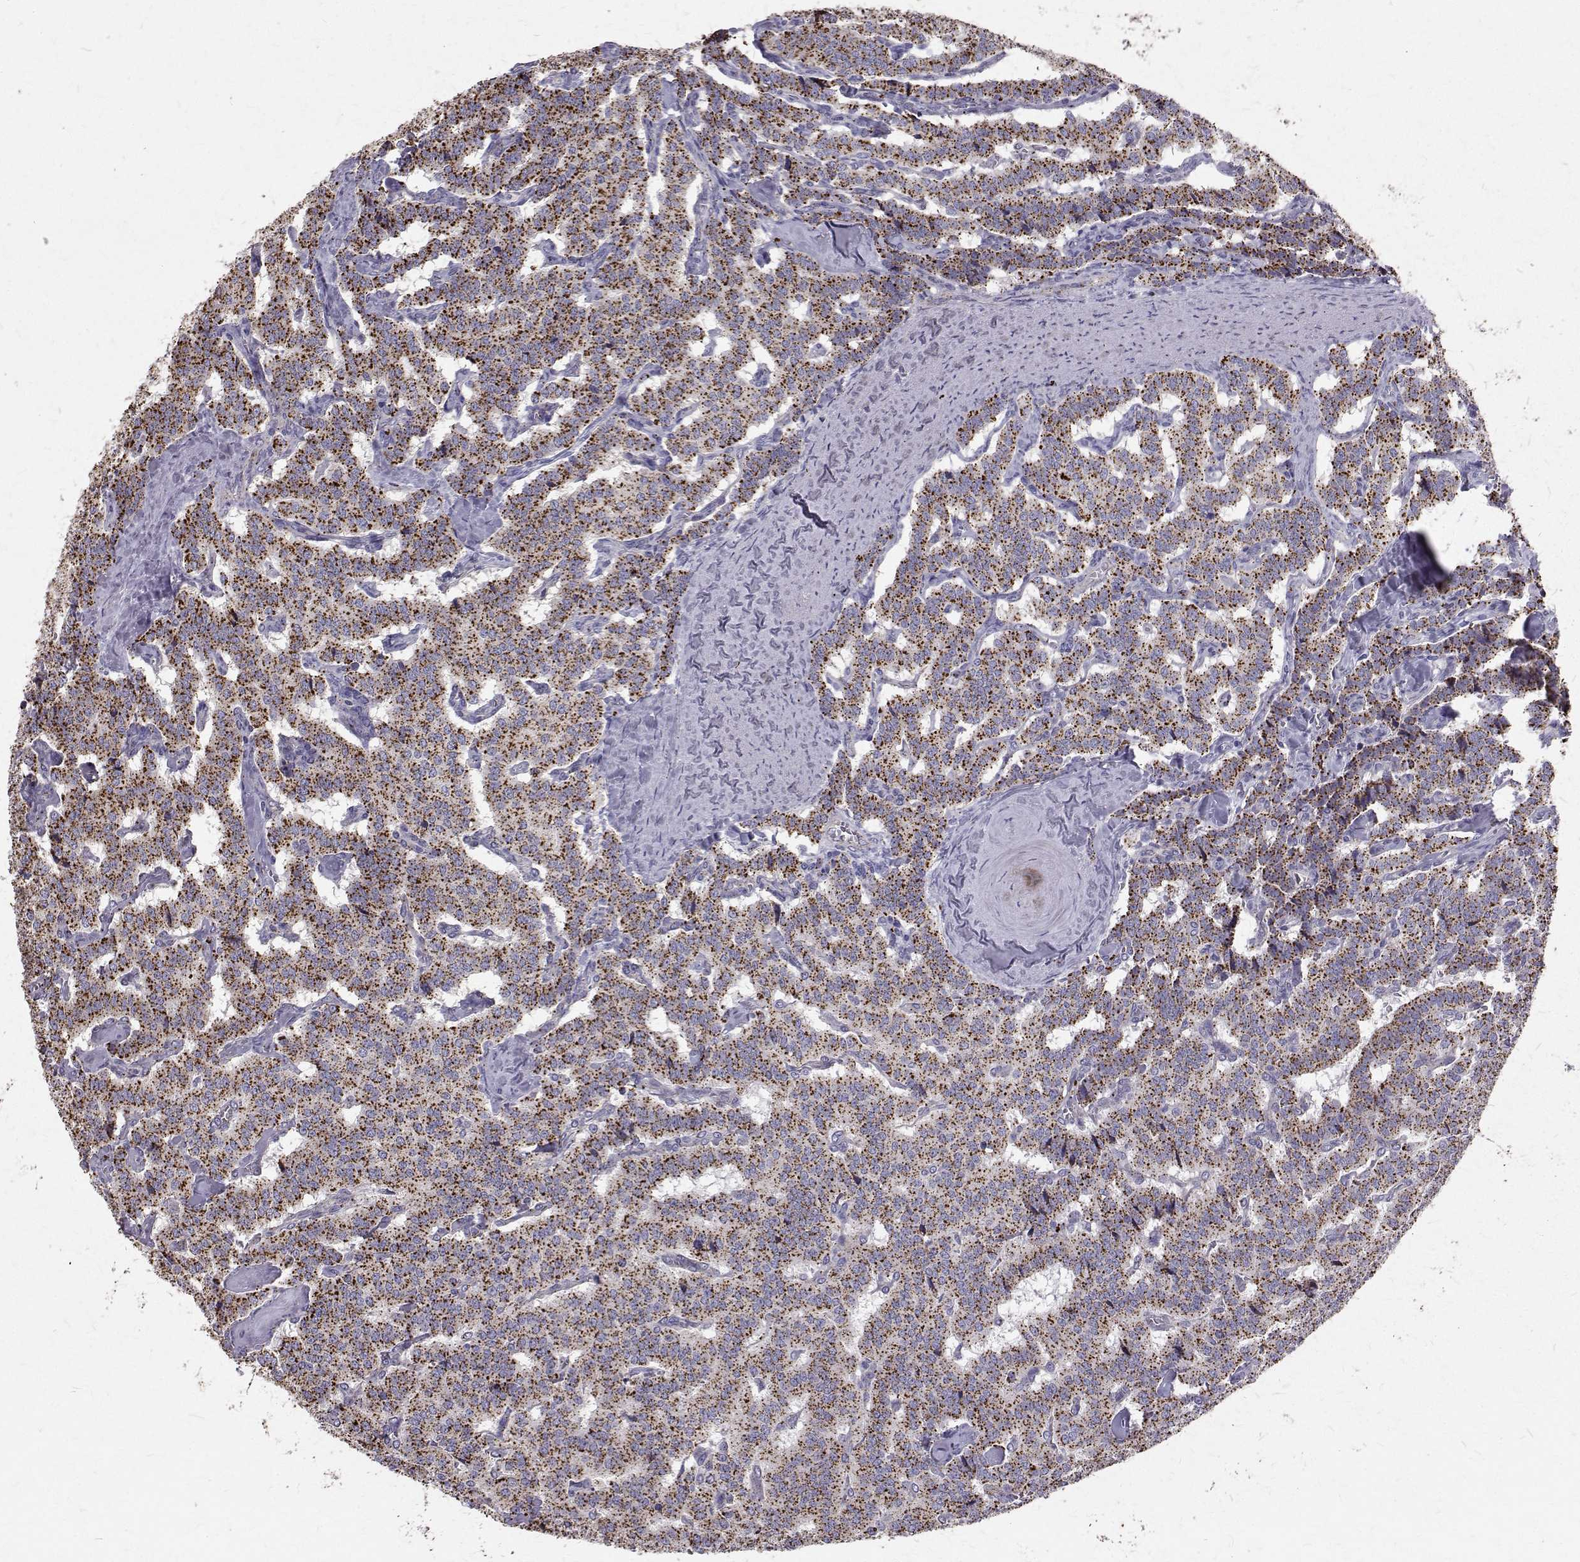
{"staining": {"intensity": "moderate", "quantity": ">75%", "location": "cytoplasmic/membranous"}, "tissue": "carcinoid", "cell_type": "Tumor cells", "image_type": "cancer", "snomed": [{"axis": "morphology", "description": "Carcinoid, malignant, NOS"}, {"axis": "topography", "description": "Lung"}], "caption": "Immunohistochemistry (IHC) of human carcinoid (malignant) reveals medium levels of moderate cytoplasmic/membranous expression in about >75% of tumor cells. (Stains: DAB in brown, nuclei in blue, Microscopy: brightfield microscopy at high magnification).", "gene": "TPP1", "patient": {"sex": "female", "age": 46}}